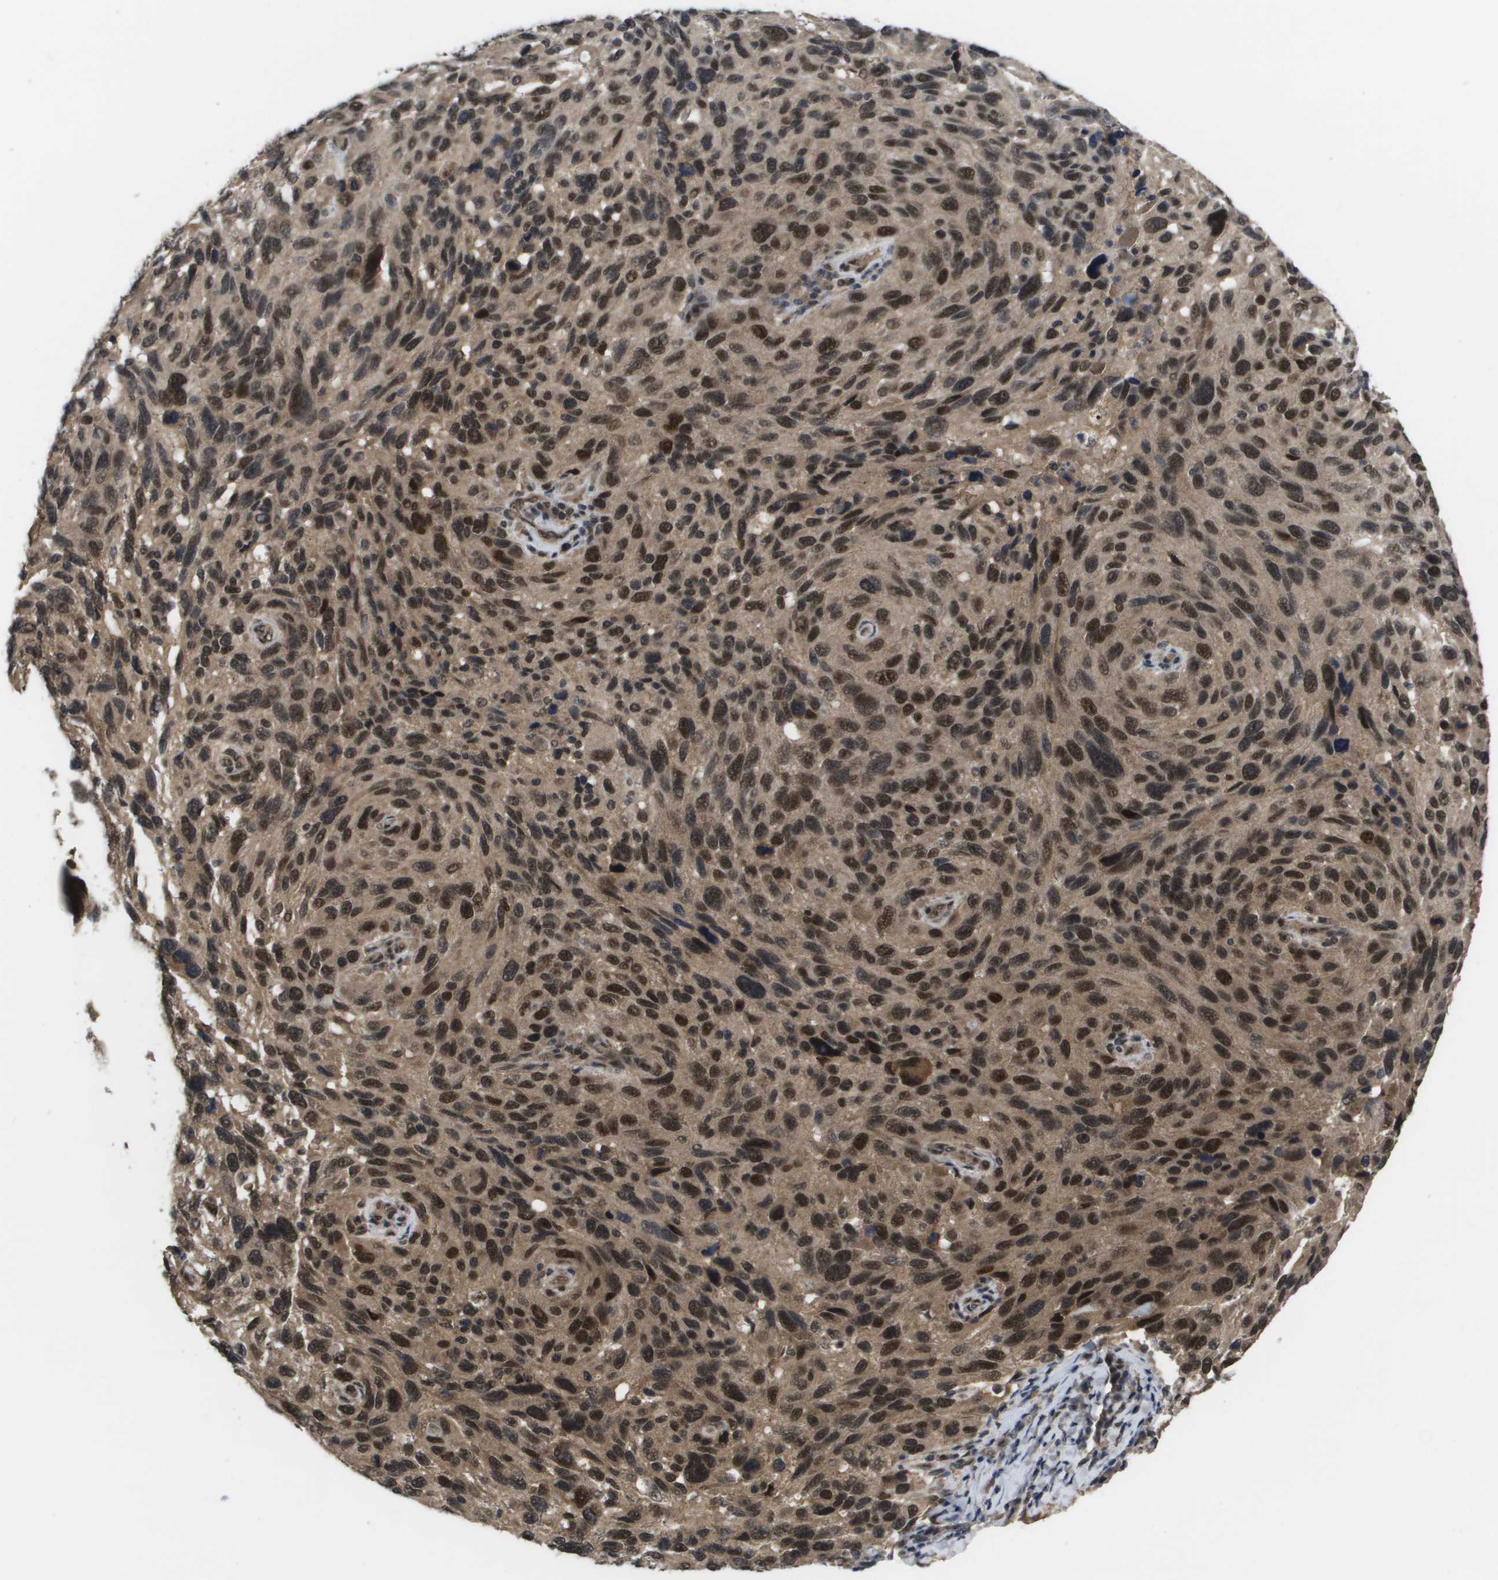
{"staining": {"intensity": "strong", "quantity": ">75%", "location": "cytoplasmic/membranous,nuclear"}, "tissue": "melanoma", "cell_type": "Tumor cells", "image_type": "cancer", "snomed": [{"axis": "morphology", "description": "Malignant melanoma, NOS"}, {"axis": "topography", "description": "Skin"}], "caption": "Protein expression by immunohistochemistry (IHC) demonstrates strong cytoplasmic/membranous and nuclear expression in approximately >75% of tumor cells in malignant melanoma.", "gene": "AMBRA1", "patient": {"sex": "male", "age": 53}}